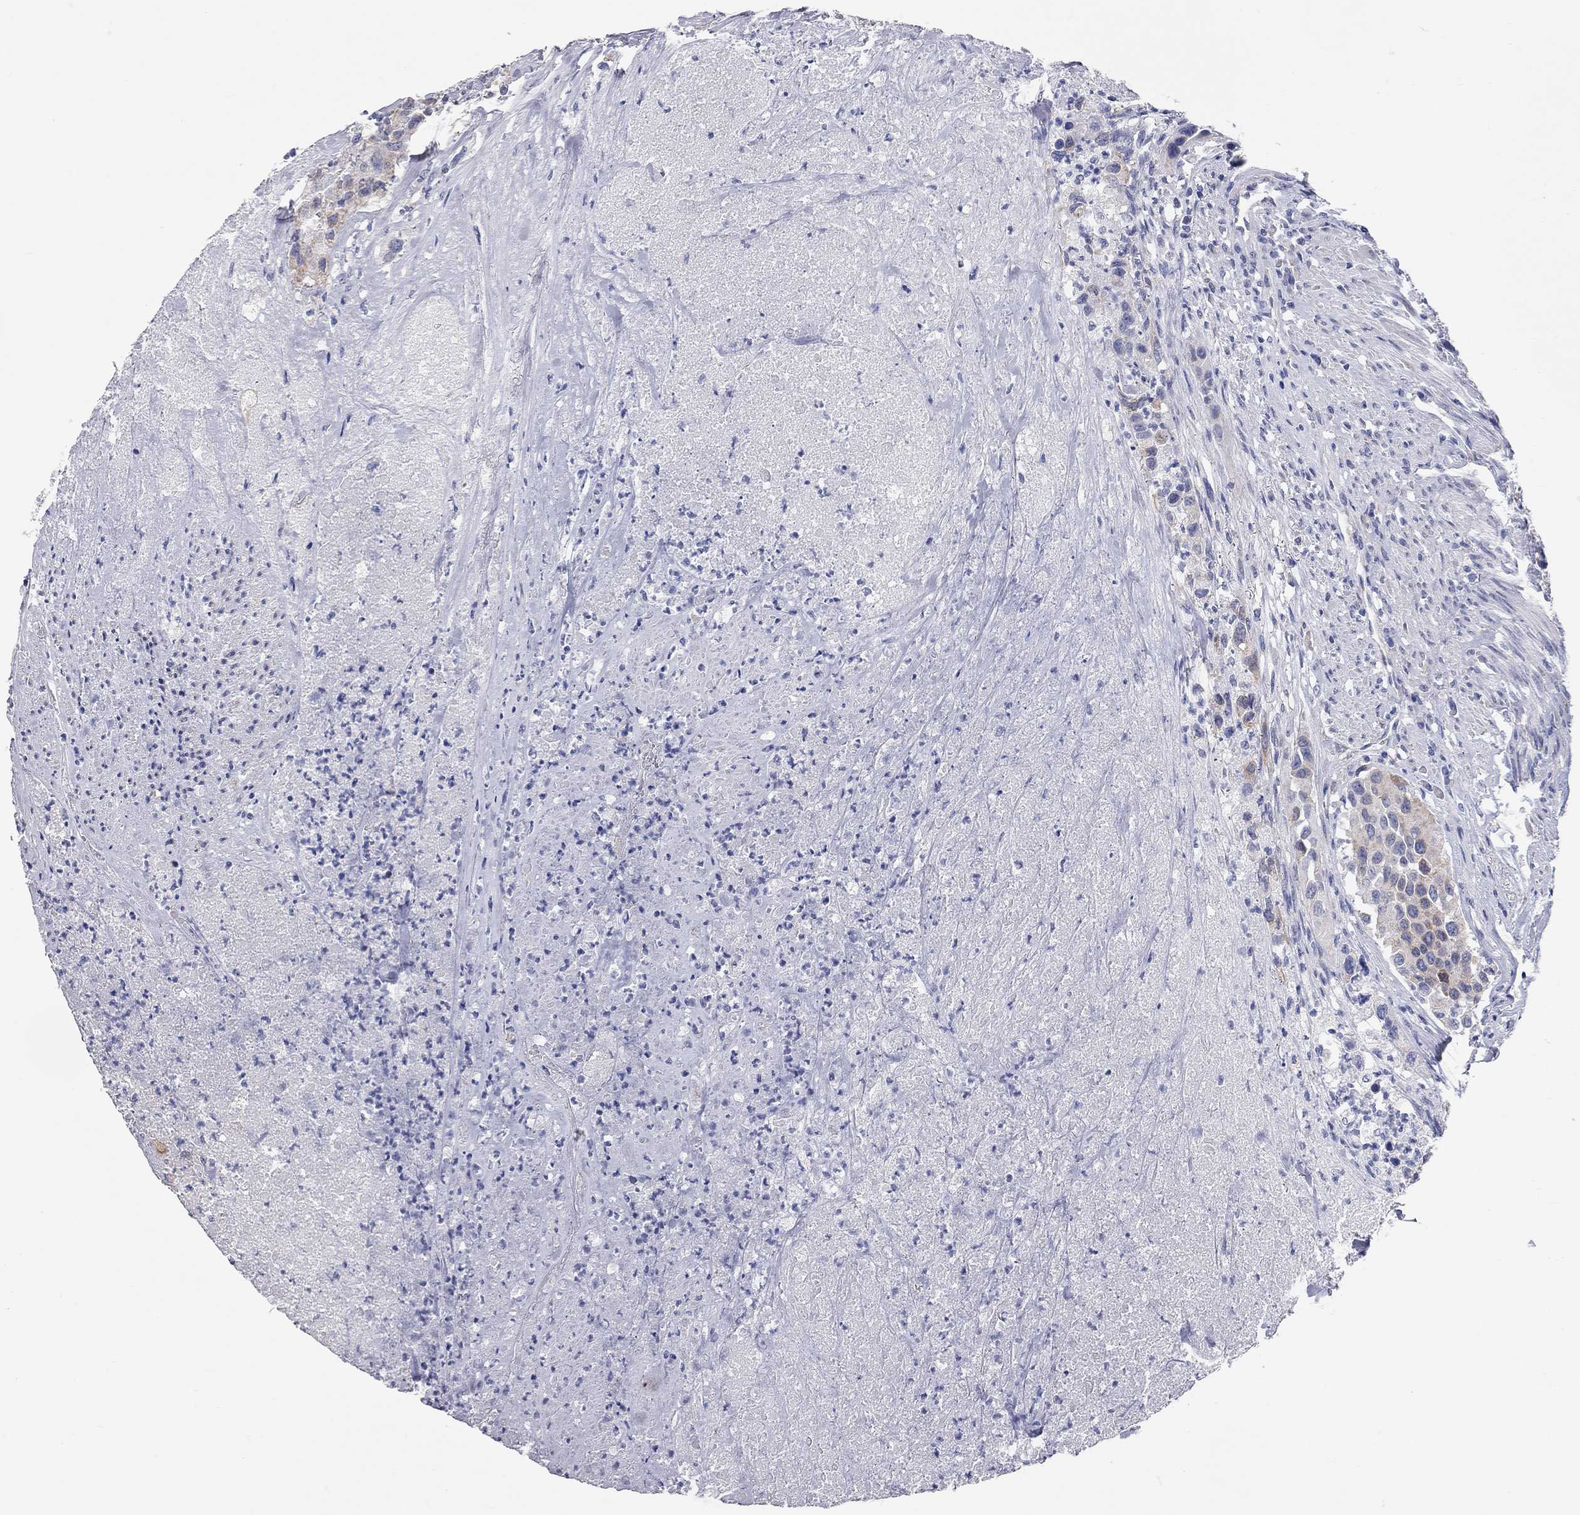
{"staining": {"intensity": "moderate", "quantity": ">75%", "location": "cytoplasmic/membranous"}, "tissue": "urothelial cancer", "cell_type": "Tumor cells", "image_type": "cancer", "snomed": [{"axis": "morphology", "description": "Urothelial carcinoma, High grade"}, {"axis": "topography", "description": "Urinary bladder"}], "caption": "Moderate cytoplasmic/membranous expression for a protein is present in approximately >75% of tumor cells of urothelial carcinoma (high-grade) using immunohistochemistry.", "gene": "XAGE2", "patient": {"sex": "female", "age": 73}}